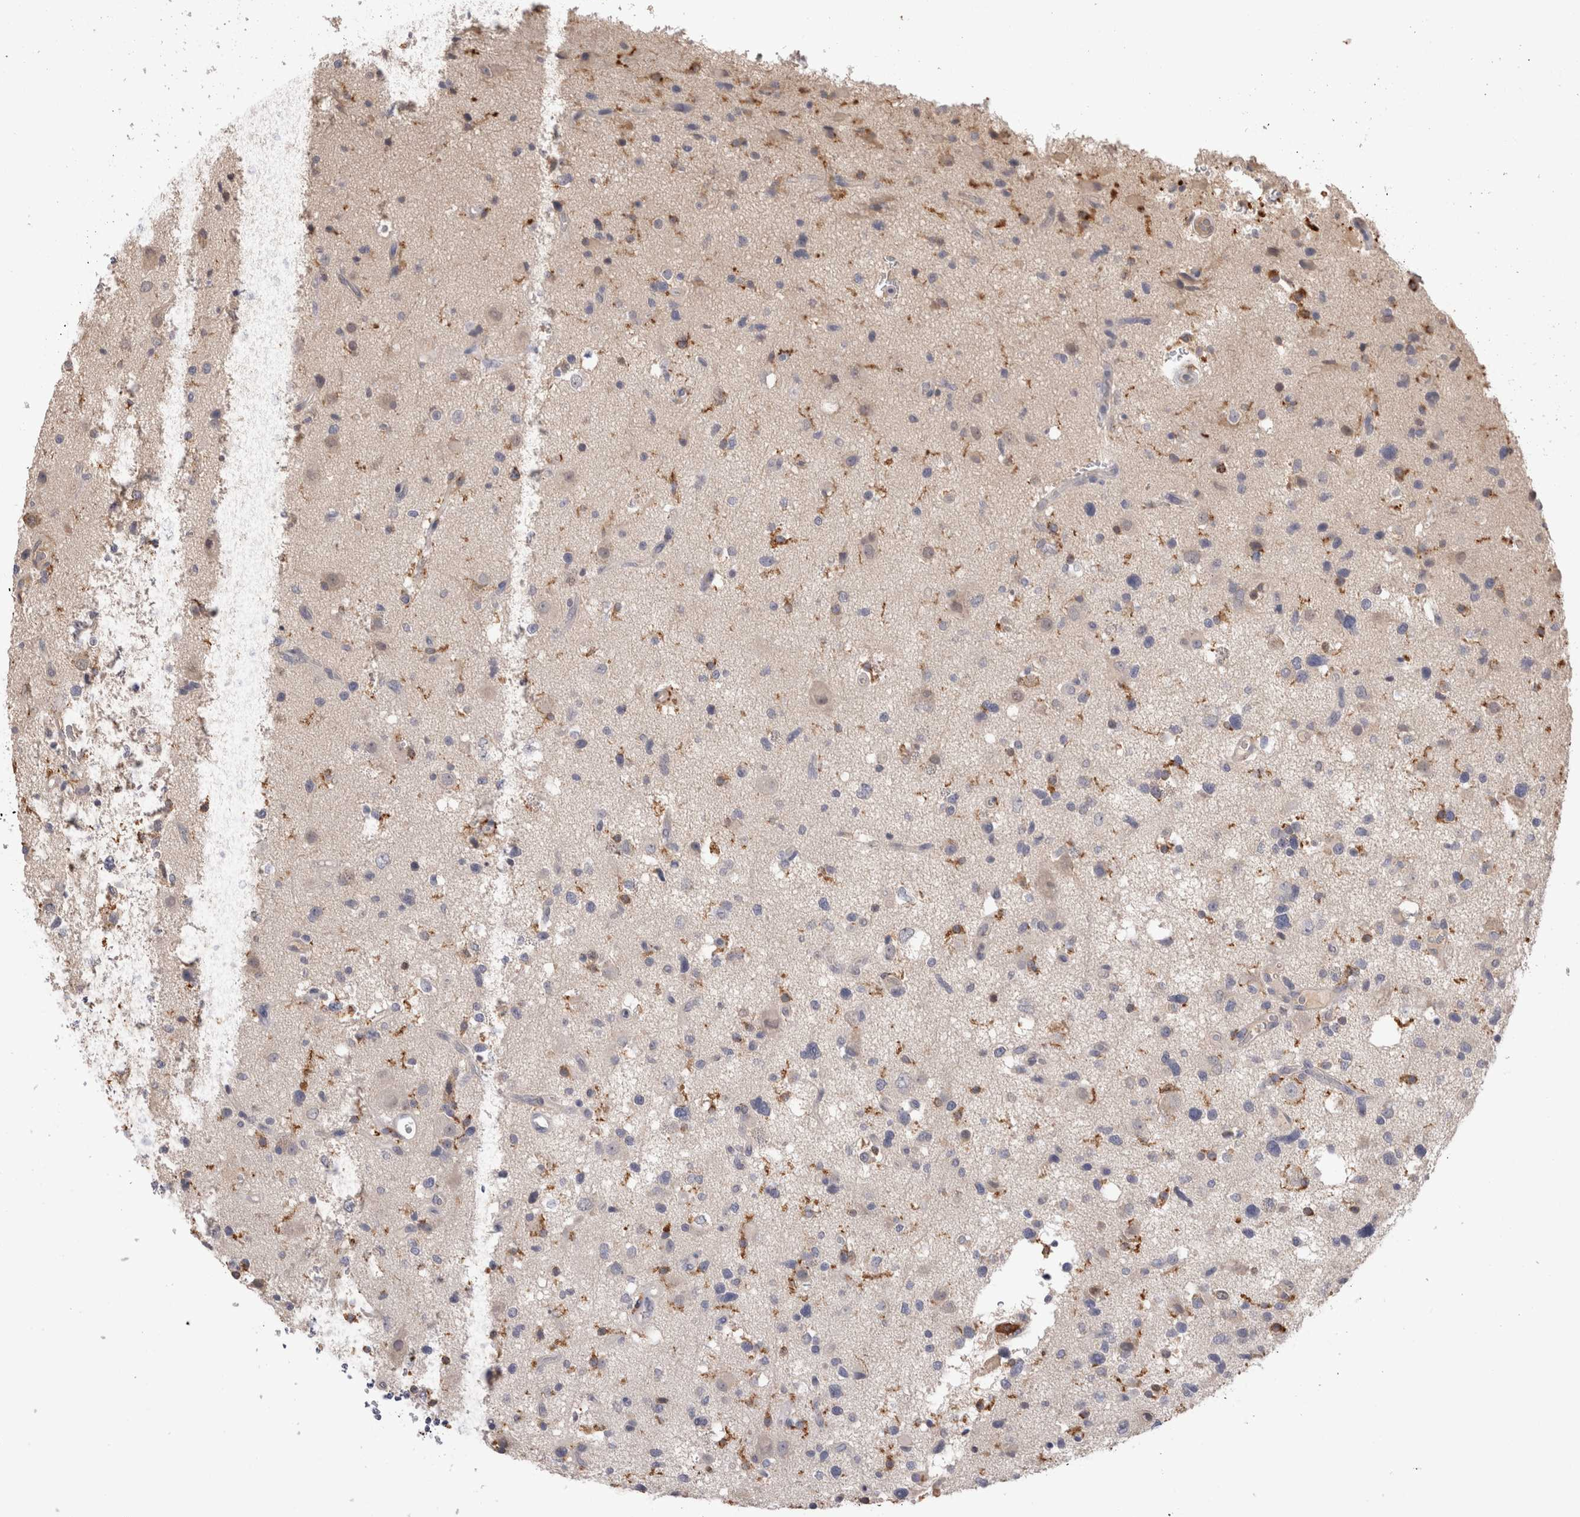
{"staining": {"intensity": "negative", "quantity": "none", "location": "none"}, "tissue": "glioma", "cell_type": "Tumor cells", "image_type": "cancer", "snomed": [{"axis": "morphology", "description": "Glioma, malignant, High grade"}, {"axis": "topography", "description": "Brain"}], "caption": "This is a micrograph of IHC staining of glioma, which shows no expression in tumor cells.", "gene": "VSIG4", "patient": {"sex": "male", "age": 33}}